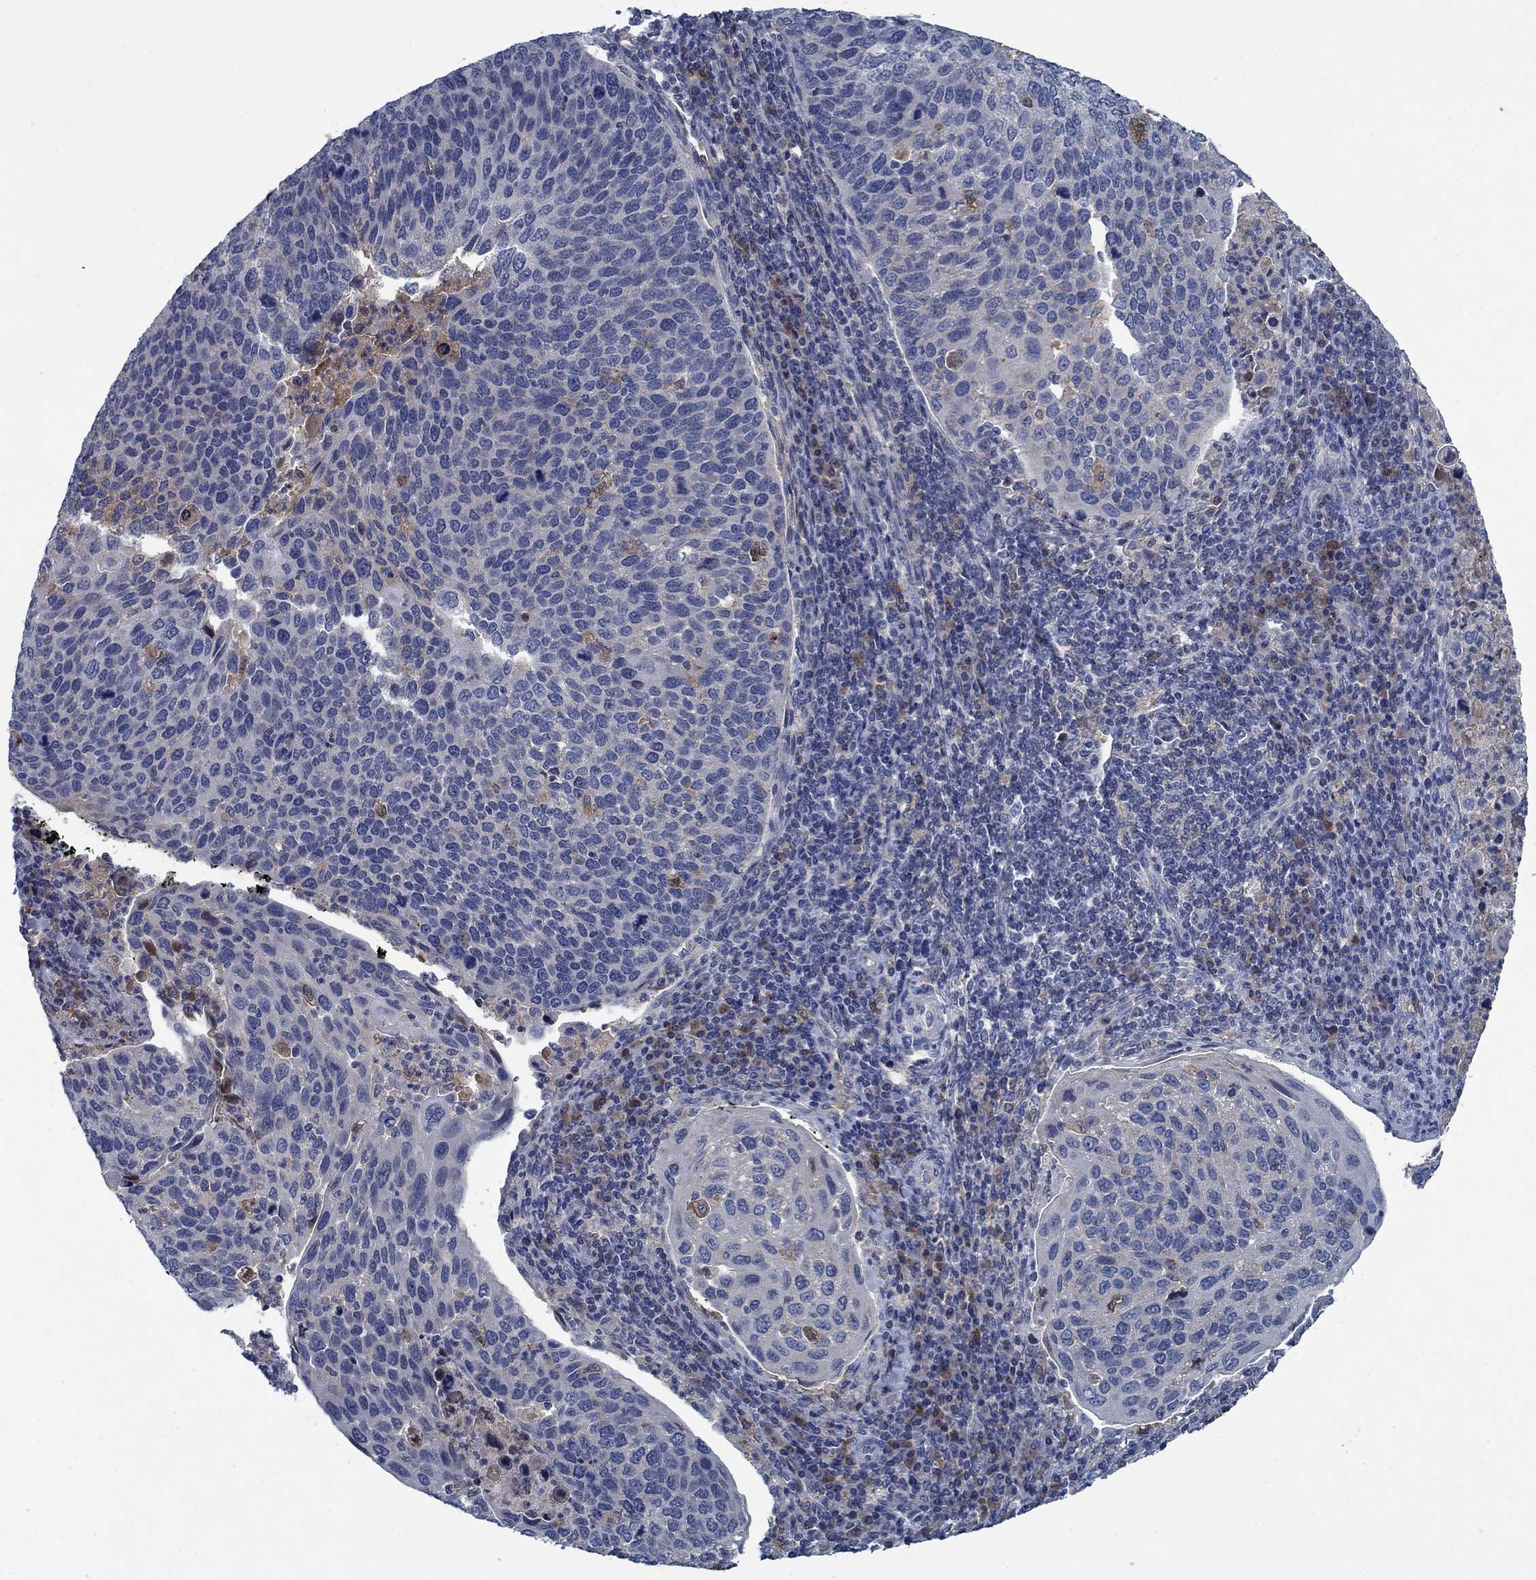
{"staining": {"intensity": "negative", "quantity": "none", "location": "none"}, "tissue": "cervical cancer", "cell_type": "Tumor cells", "image_type": "cancer", "snomed": [{"axis": "morphology", "description": "Squamous cell carcinoma, NOS"}, {"axis": "topography", "description": "Cervix"}], "caption": "Tumor cells show no significant positivity in cervical cancer.", "gene": "PNMA8A", "patient": {"sex": "female", "age": 54}}